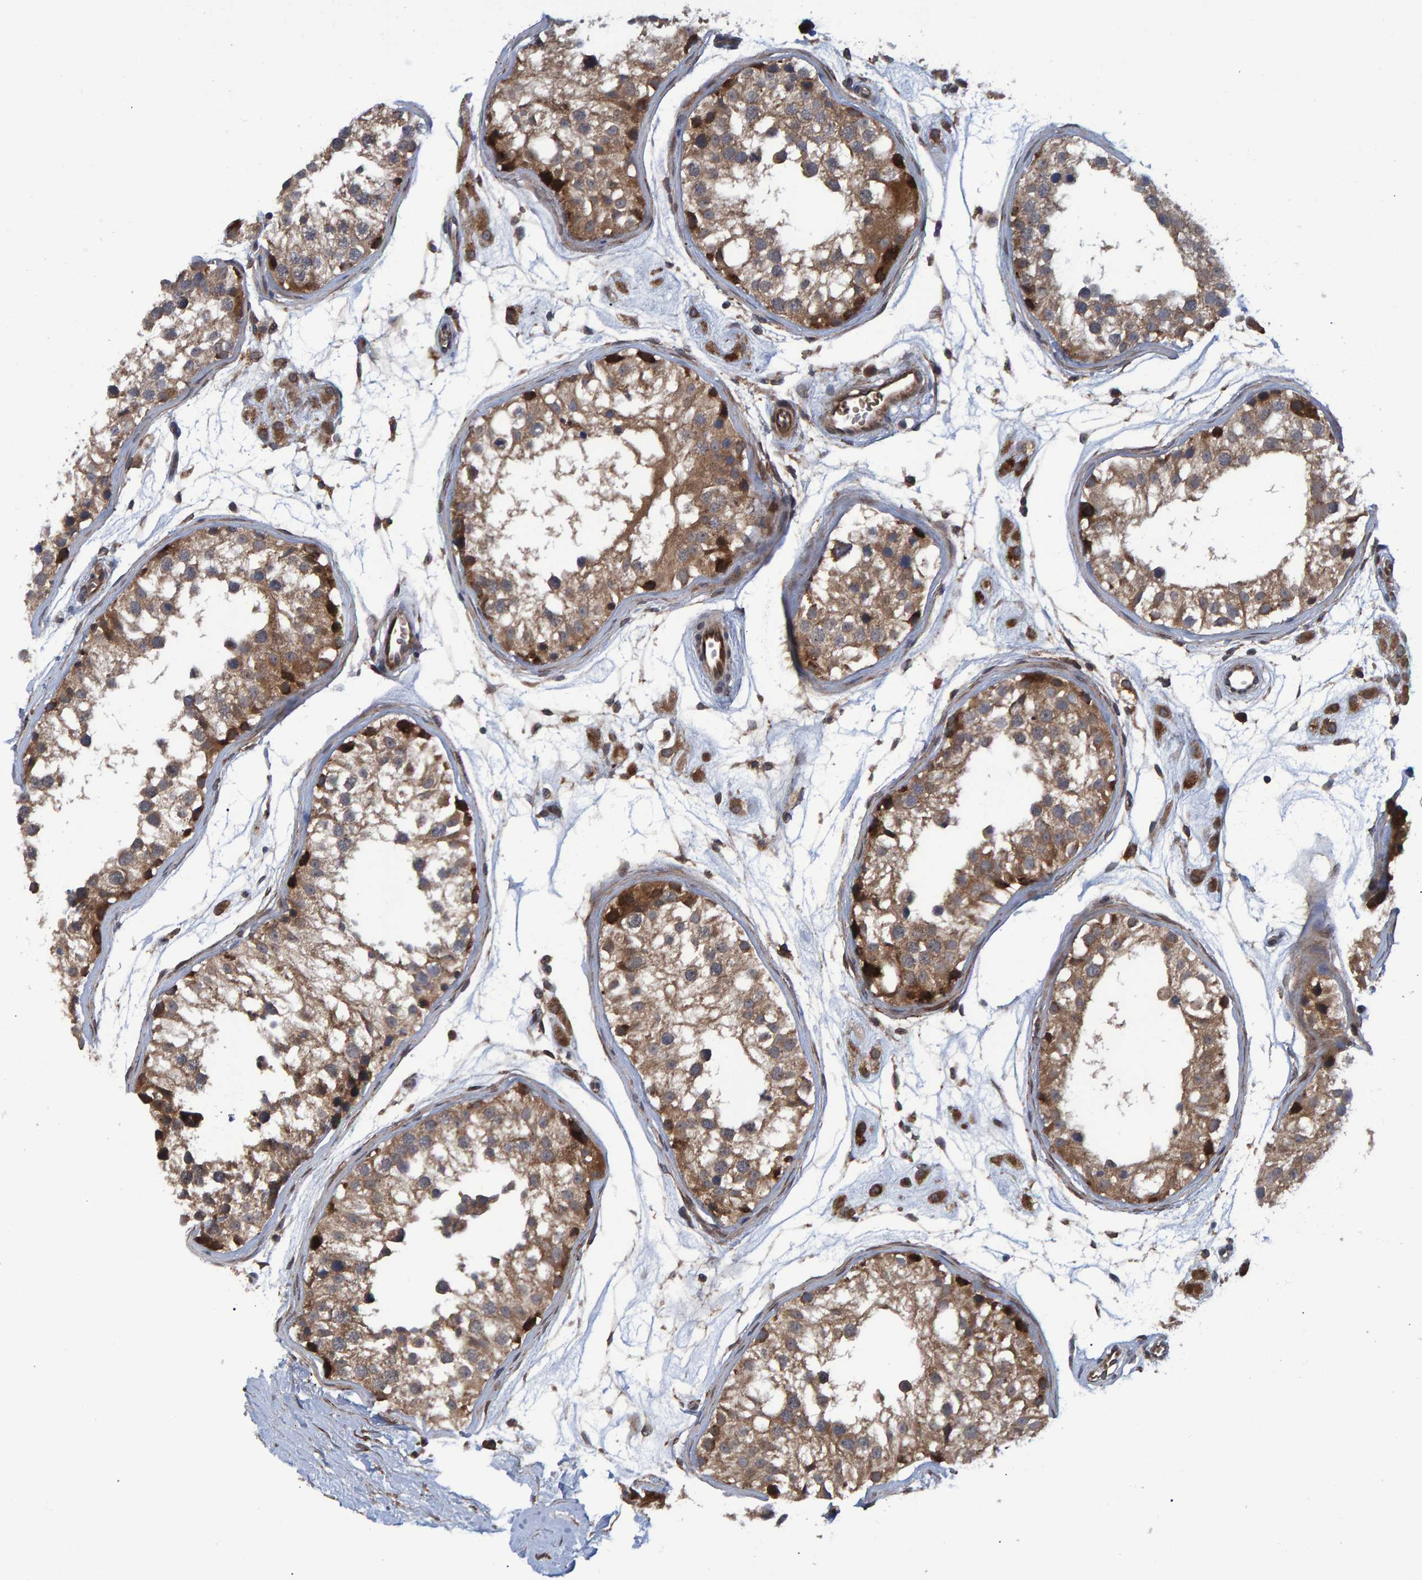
{"staining": {"intensity": "moderate", "quantity": ">75%", "location": "cytoplasmic/membranous"}, "tissue": "testis", "cell_type": "Cells in seminiferous ducts", "image_type": "normal", "snomed": [{"axis": "morphology", "description": "Normal tissue, NOS"}, {"axis": "morphology", "description": "Adenocarcinoma, metastatic, NOS"}, {"axis": "topography", "description": "Testis"}], "caption": "Cells in seminiferous ducts exhibit medium levels of moderate cytoplasmic/membranous staining in about >75% of cells in benign testis.", "gene": "ATP6V1H", "patient": {"sex": "male", "age": 26}}